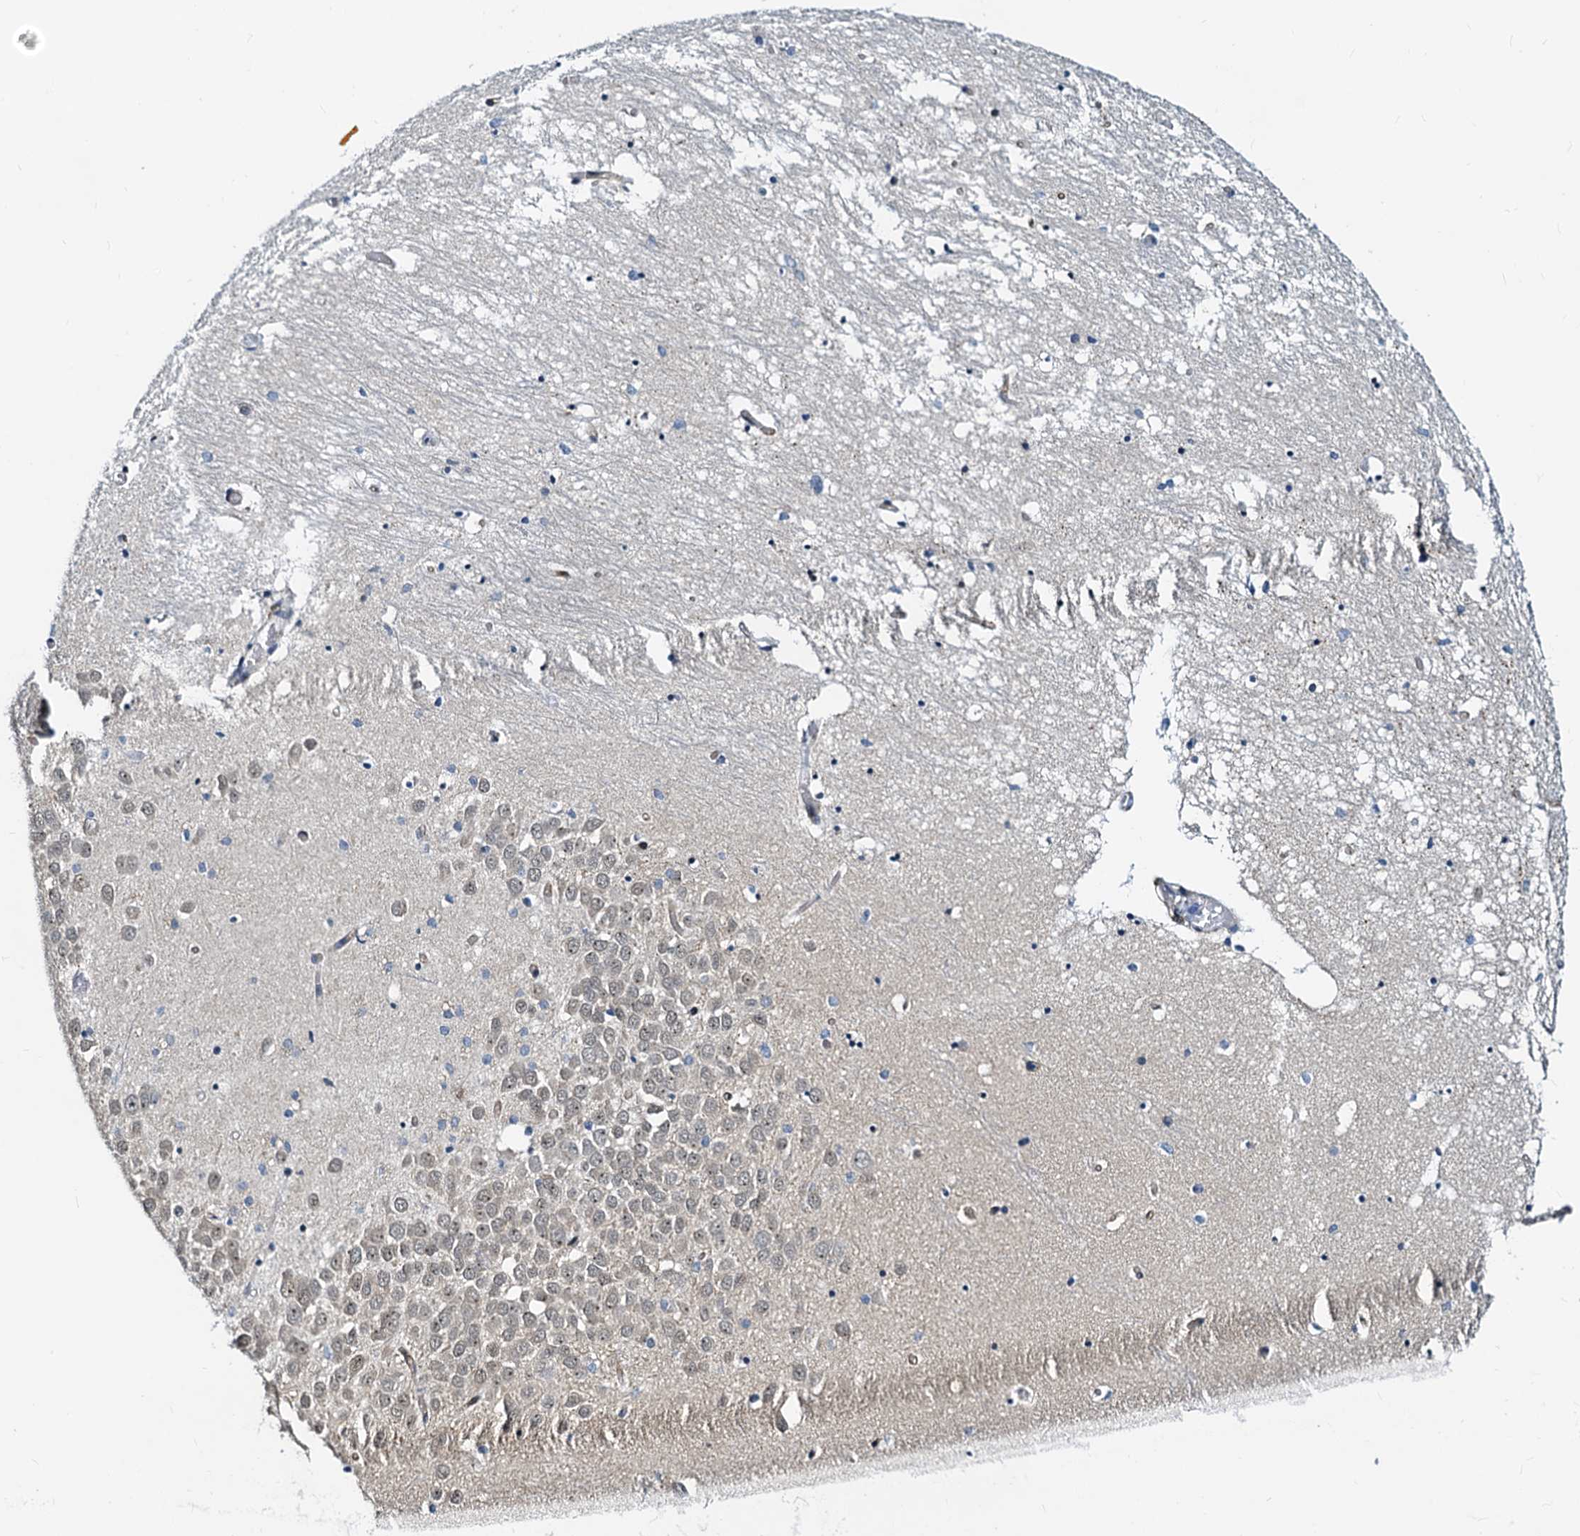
{"staining": {"intensity": "strong", "quantity": "<25%", "location": "nuclear"}, "tissue": "hippocampus", "cell_type": "Glial cells", "image_type": "normal", "snomed": [{"axis": "morphology", "description": "Normal tissue, NOS"}, {"axis": "topography", "description": "Hippocampus"}], "caption": "Immunohistochemical staining of unremarkable hippocampus exhibits <25% levels of strong nuclear protein positivity in approximately <25% of glial cells.", "gene": "PTGES3", "patient": {"sex": "male", "age": 70}}